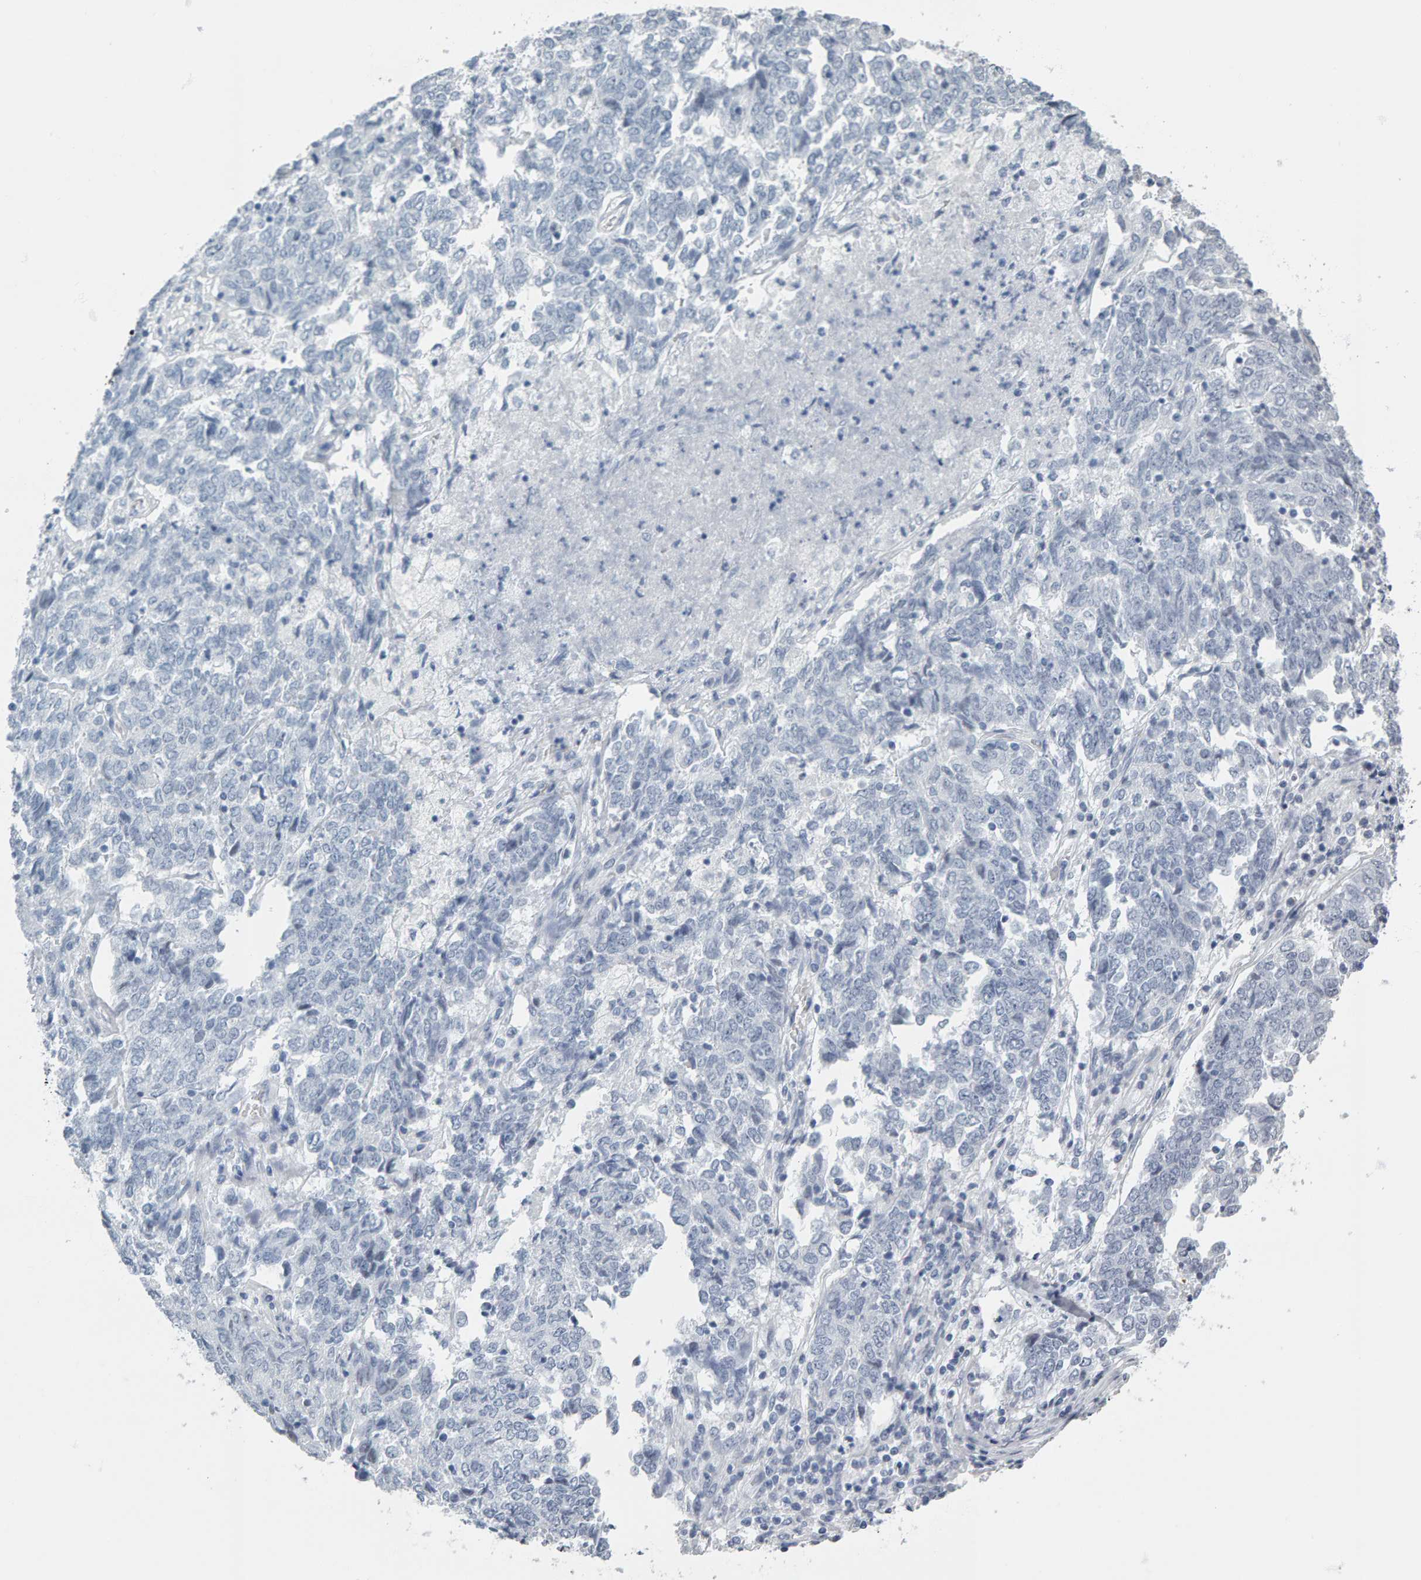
{"staining": {"intensity": "negative", "quantity": "none", "location": "none"}, "tissue": "endometrial cancer", "cell_type": "Tumor cells", "image_type": "cancer", "snomed": [{"axis": "morphology", "description": "Adenocarcinoma, NOS"}, {"axis": "topography", "description": "Endometrium"}], "caption": "The immunohistochemistry photomicrograph has no significant staining in tumor cells of endometrial cancer tissue.", "gene": "SPACA3", "patient": {"sex": "female", "age": 80}}